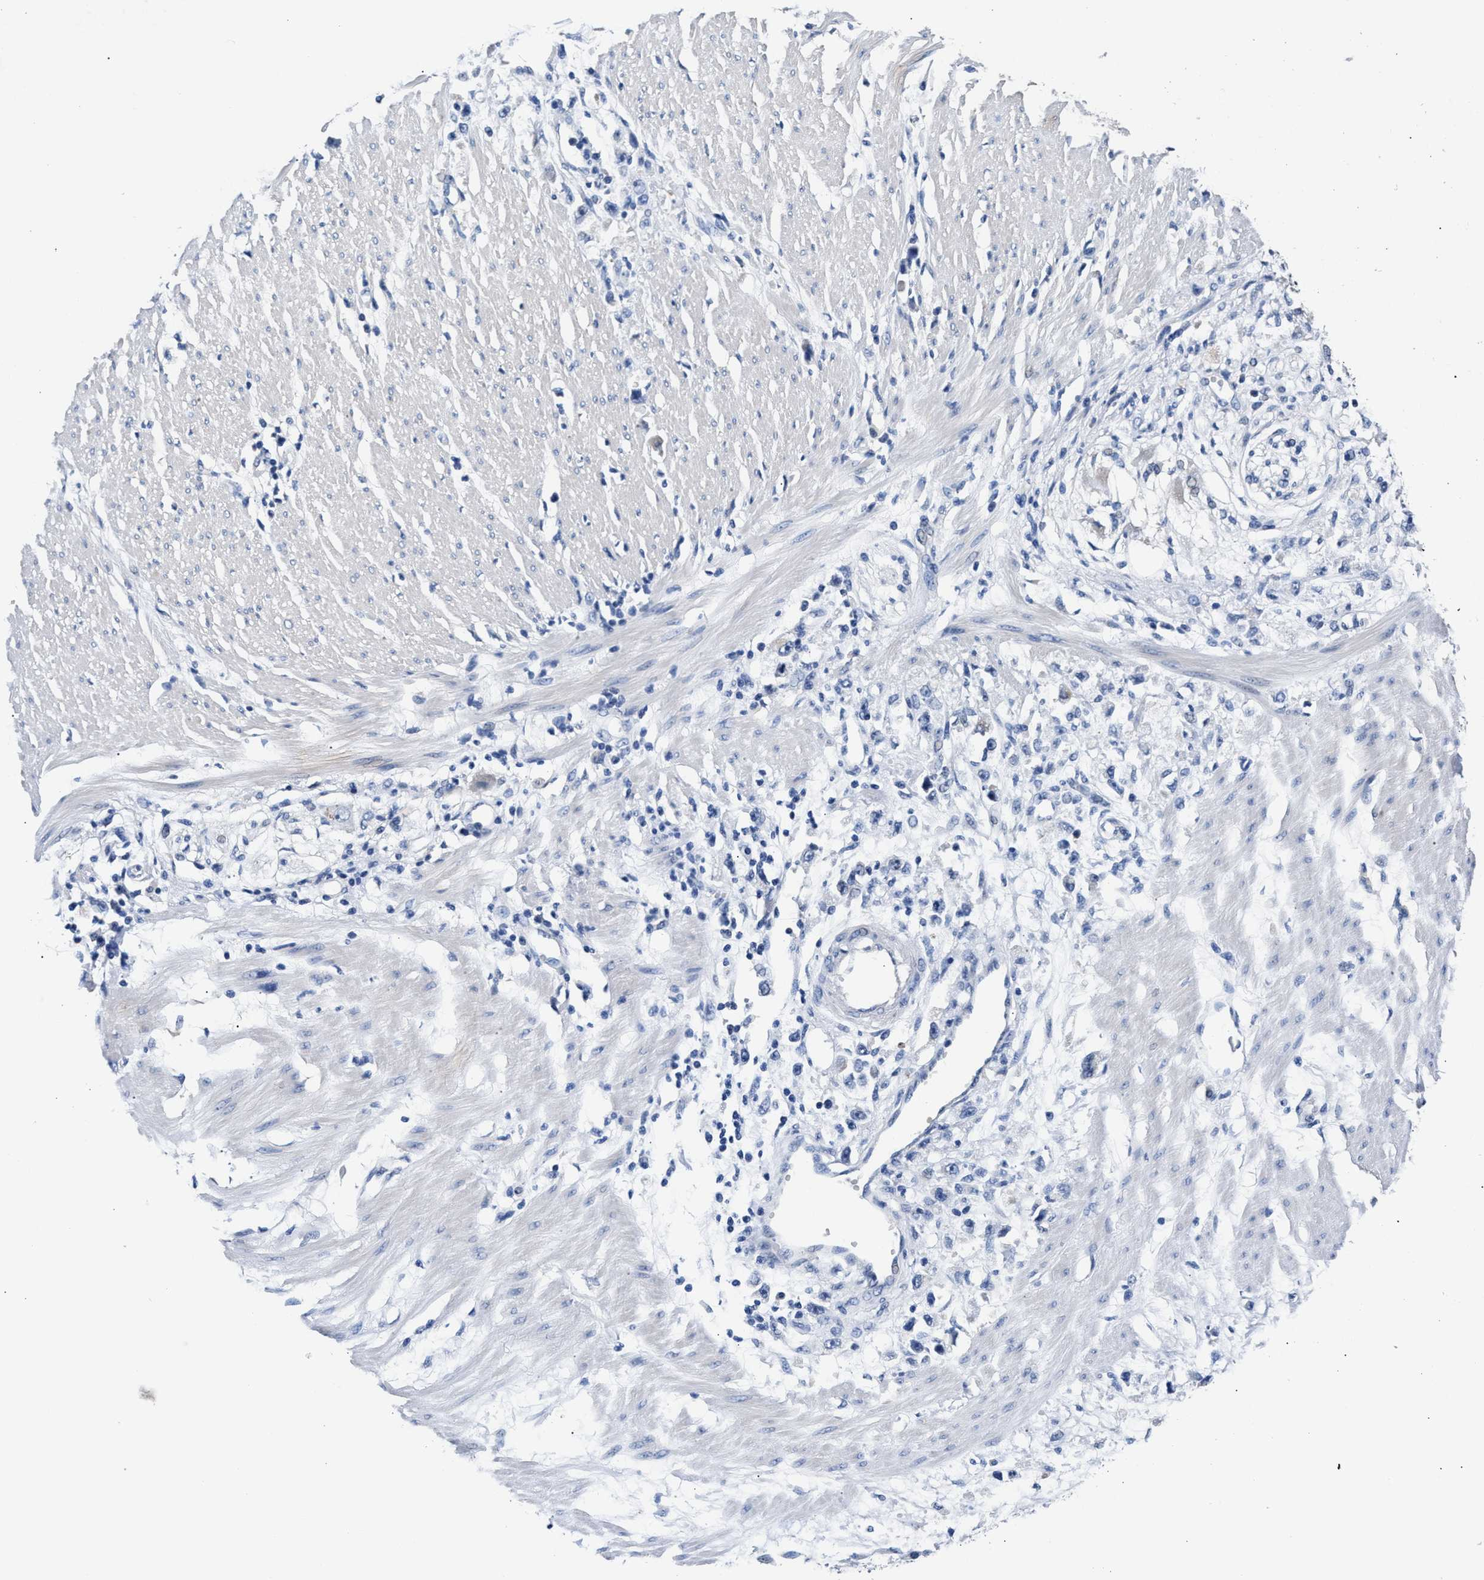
{"staining": {"intensity": "negative", "quantity": "none", "location": "none"}, "tissue": "stomach cancer", "cell_type": "Tumor cells", "image_type": "cancer", "snomed": [{"axis": "morphology", "description": "Adenocarcinoma, NOS"}, {"axis": "topography", "description": "Stomach"}], "caption": "This photomicrograph is of stomach cancer (adenocarcinoma) stained with IHC to label a protein in brown with the nuclei are counter-stained blue. There is no staining in tumor cells.", "gene": "GSTM1", "patient": {"sex": "female", "age": 59}}